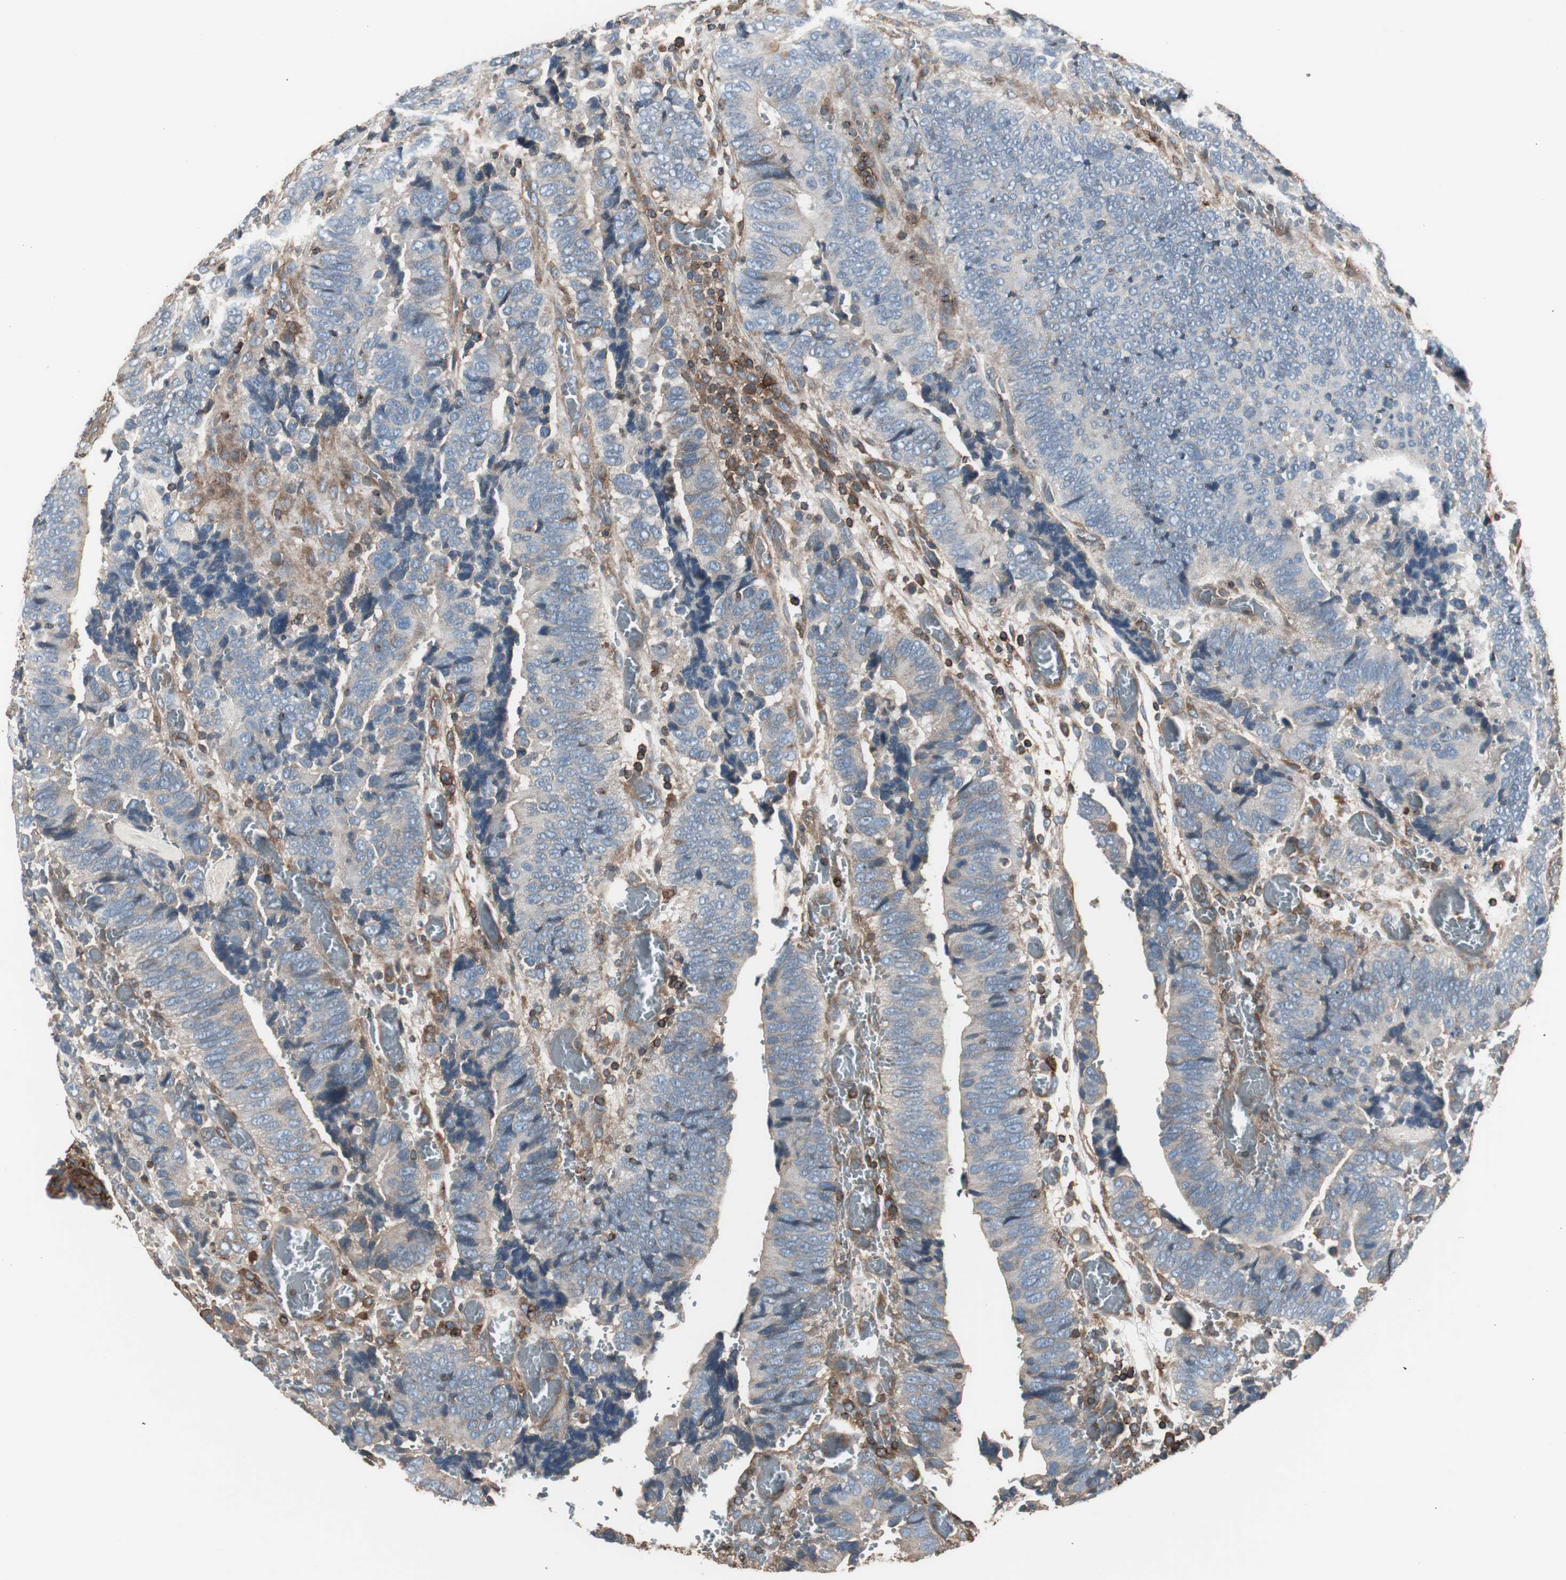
{"staining": {"intensity": "weak", "quantity": "<25%", "location": "cytoplasmic/membranous"}, "tissue": "colorectal cancer", "cell_type": "Tumor cells", "image_type": "cancer", "snomed": [{"axis": "morphology", "description": "Adenocarcinoma, NOS"}, {"axis": "topography", "description": "Colon"}], "caption": "Tumor cells are negative for brown protein staining in colorectal adenocarcinoma.", "gene": "B2M", "patient": {"sex": "male", "age": 72}}